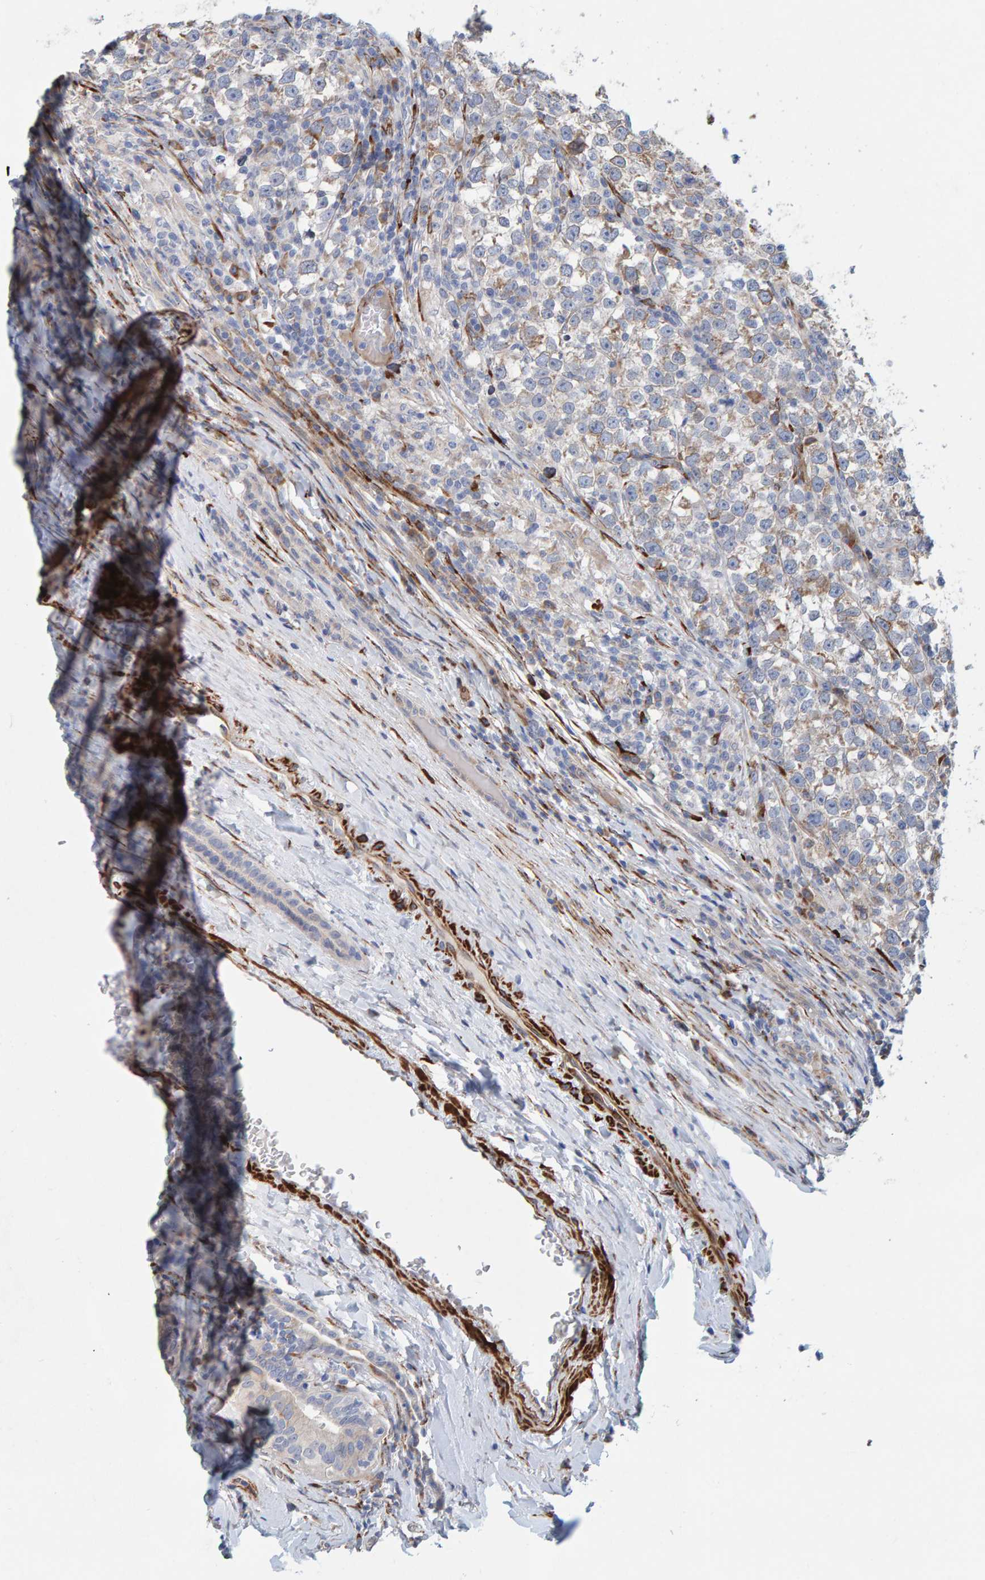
{"staining": {"intensity": "moderate", "quantity": ">75%", "location": "cytoplasmic/membranous"}, "tissue": "testis cancer", "cell_type": "Tumor cells", "image_type": "cancer", "snomed": [{"axis": "morphology", "description": "Normal tissue, NOS"}, {"axis": "morphology", "description": "Seminoma, NOS"}, {"axis": "topography", "description": "Testis"}], "caption": "Immunohistochemical staining of testis seminoma shows moderate cytoplasmic/membranous protein staining in approximately >75% of tumor cells.", "gene": "MMP16", "patient": {"sex": "male", "age": 43}}